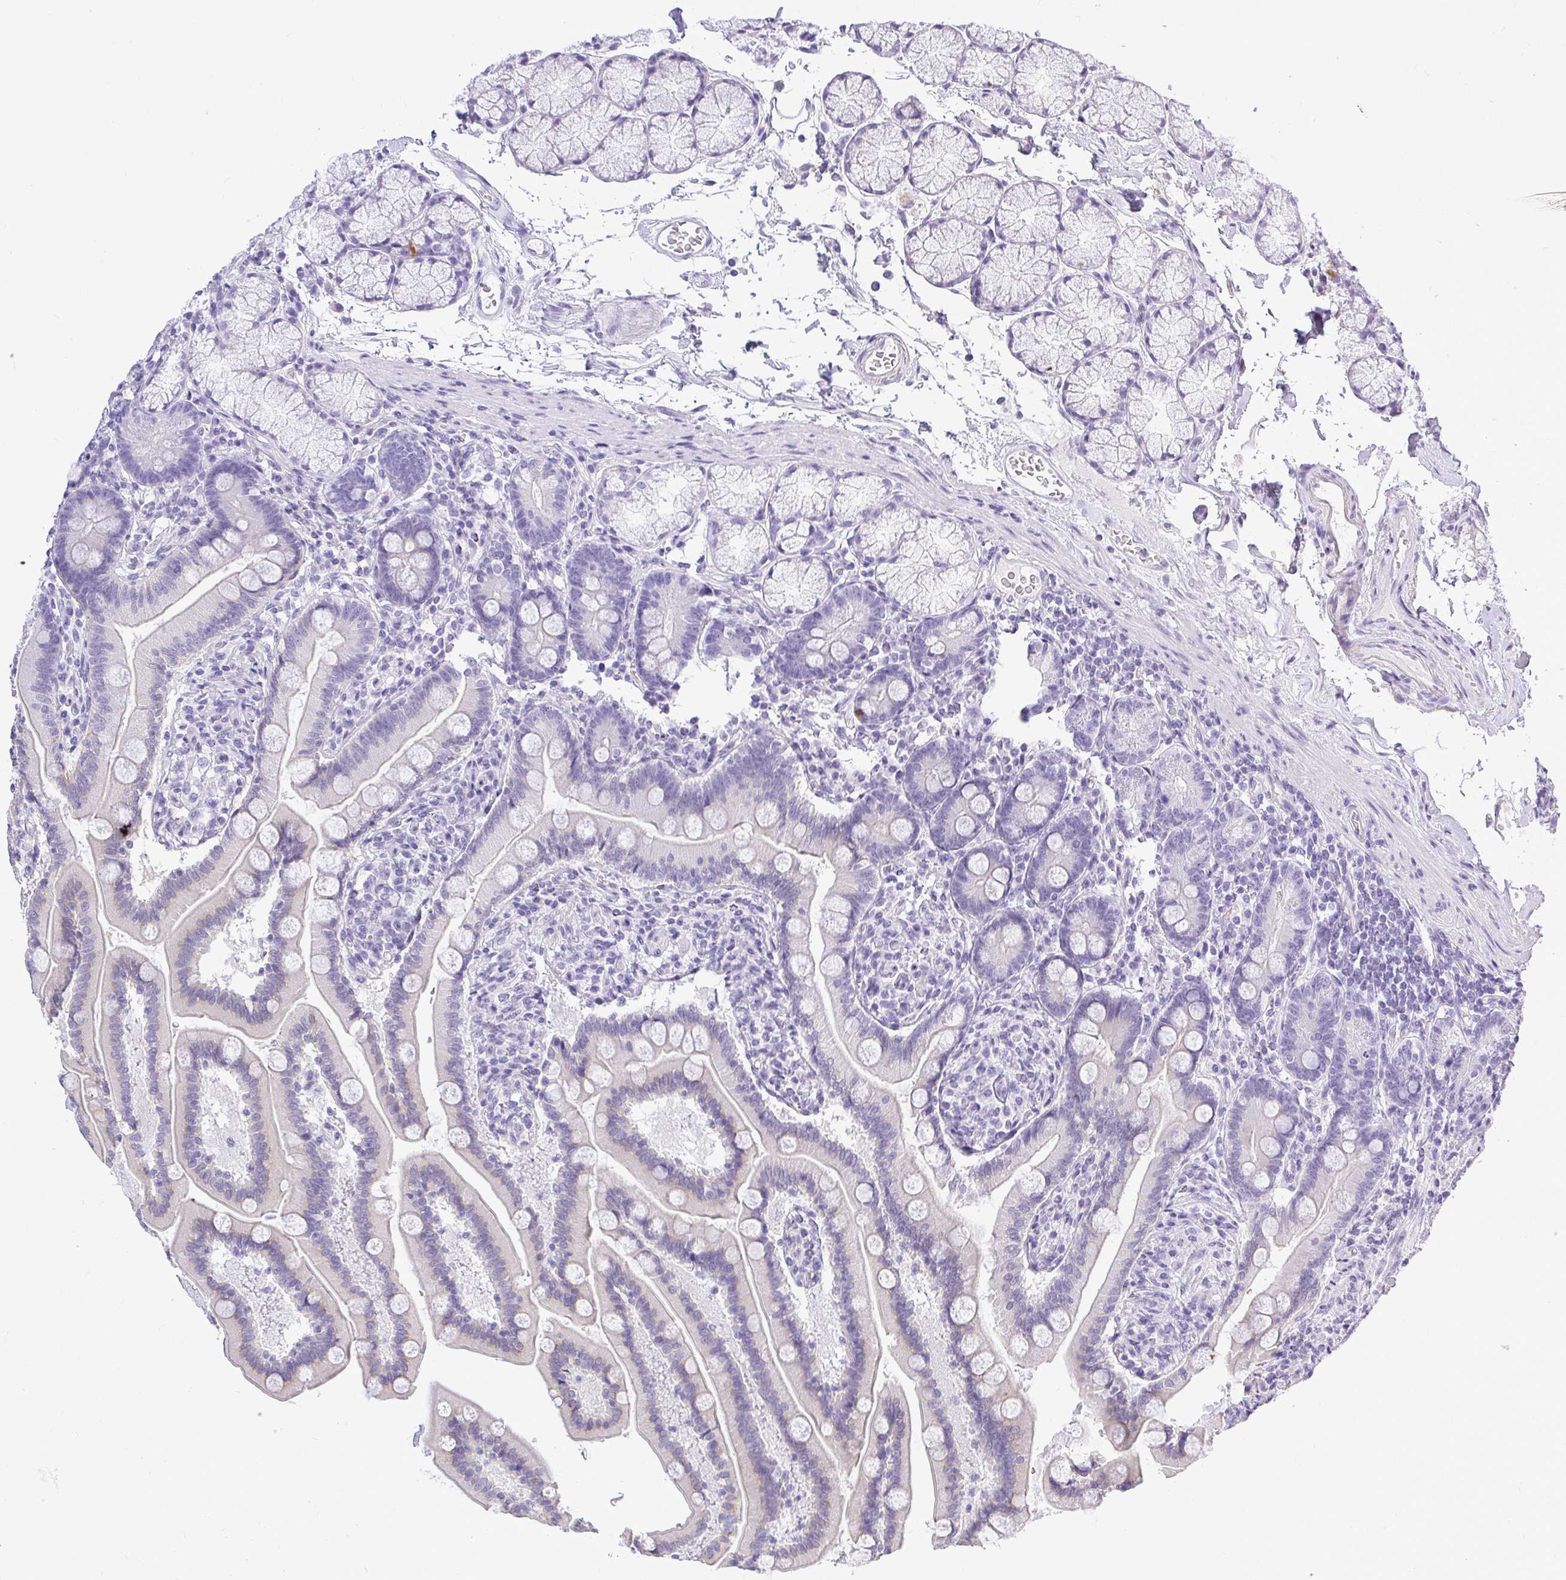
{"staining": {"intensity": "weak", "quantity": "<25%", "location": "cytoplasmic/membranous"}, "tissue": "duodenum", "cell_type": "Glandular cells", "image_type": "normal", "snomed": [{"axis": "morphology", "description": "Normal tissue, NOS"}, {"axis": "topography", "description": "Duodenum"}], "caption": "A high-resolution micrograph shows immunohistochemistry (IHC) staining of normal duodenum, which reveals no significant staining in glandular cells.", "gene": "PLPPR3", "patient": {"sex": "female", "age": 67}}